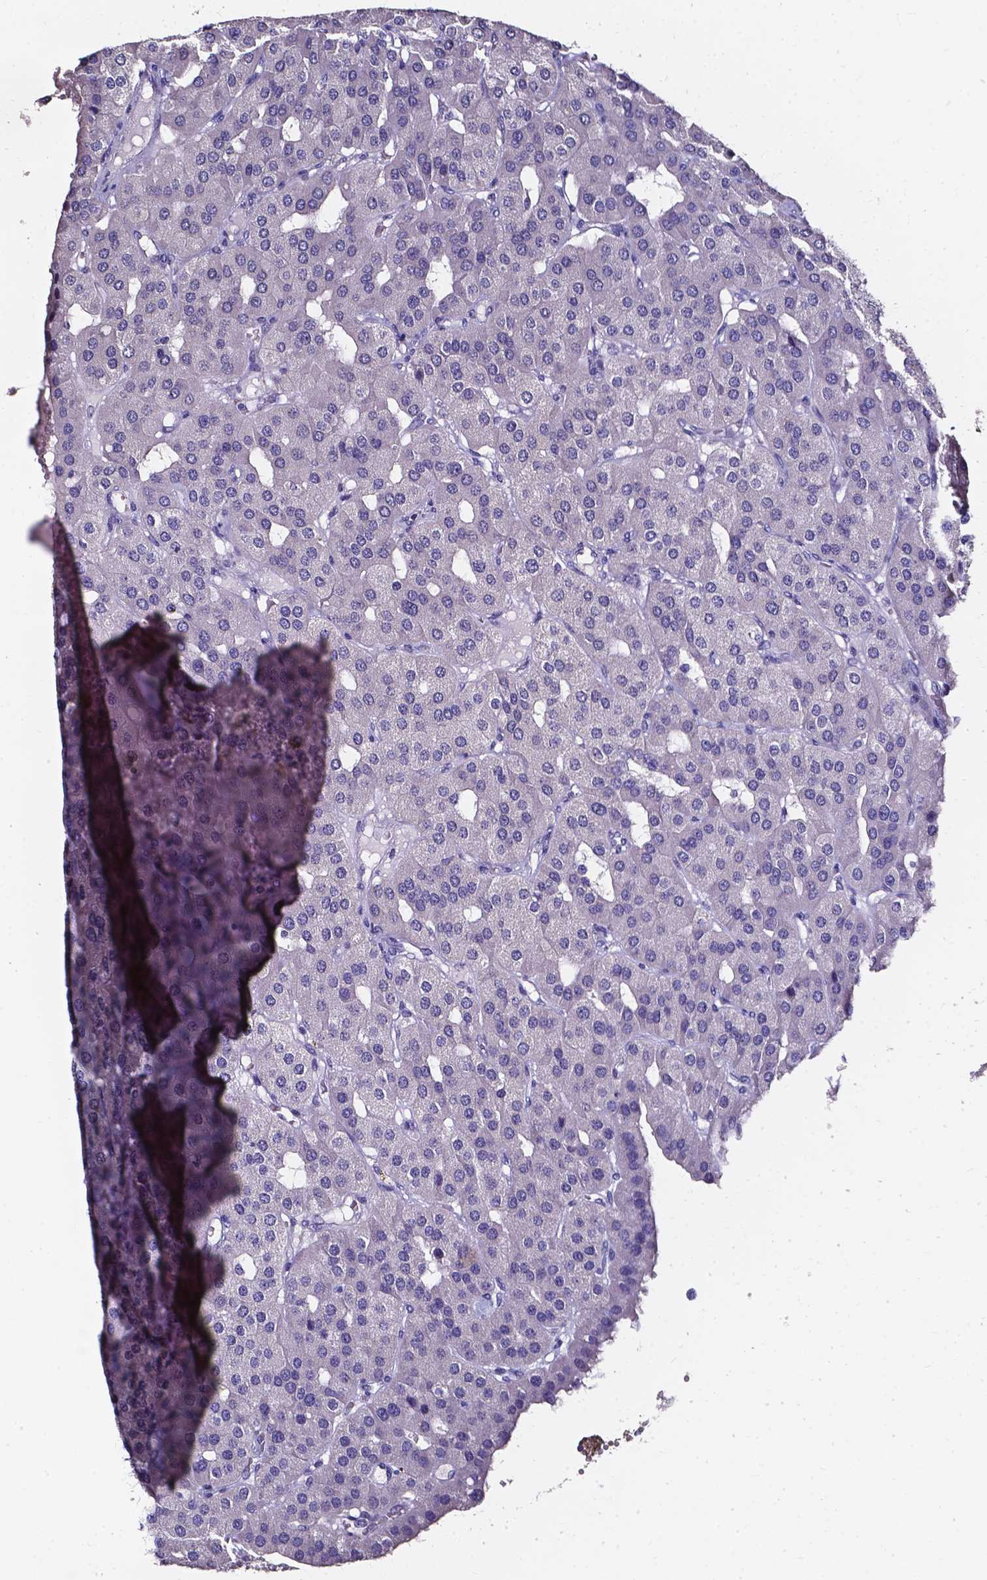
{"staining": {"intensity": "negative", "quantity": "none", "location": "none"}, "tissue": "parathyroid gland", "cell_type": "Glandular cells", "image_type": "normal", "snomed": [{"axis": "morphology", "description": "Normal tissue, NOS"}, {"axis": "morphology", "description": "Adenoma, NOS"}, {"axis": "topography", "description": "Parathyroid gland"}], "caption": "The histopathology image exhibits no significant staining in glandular cells of parathyroid gland.", "gene": "DEFA5", "patient": {"sex": "female", "age": 86}}